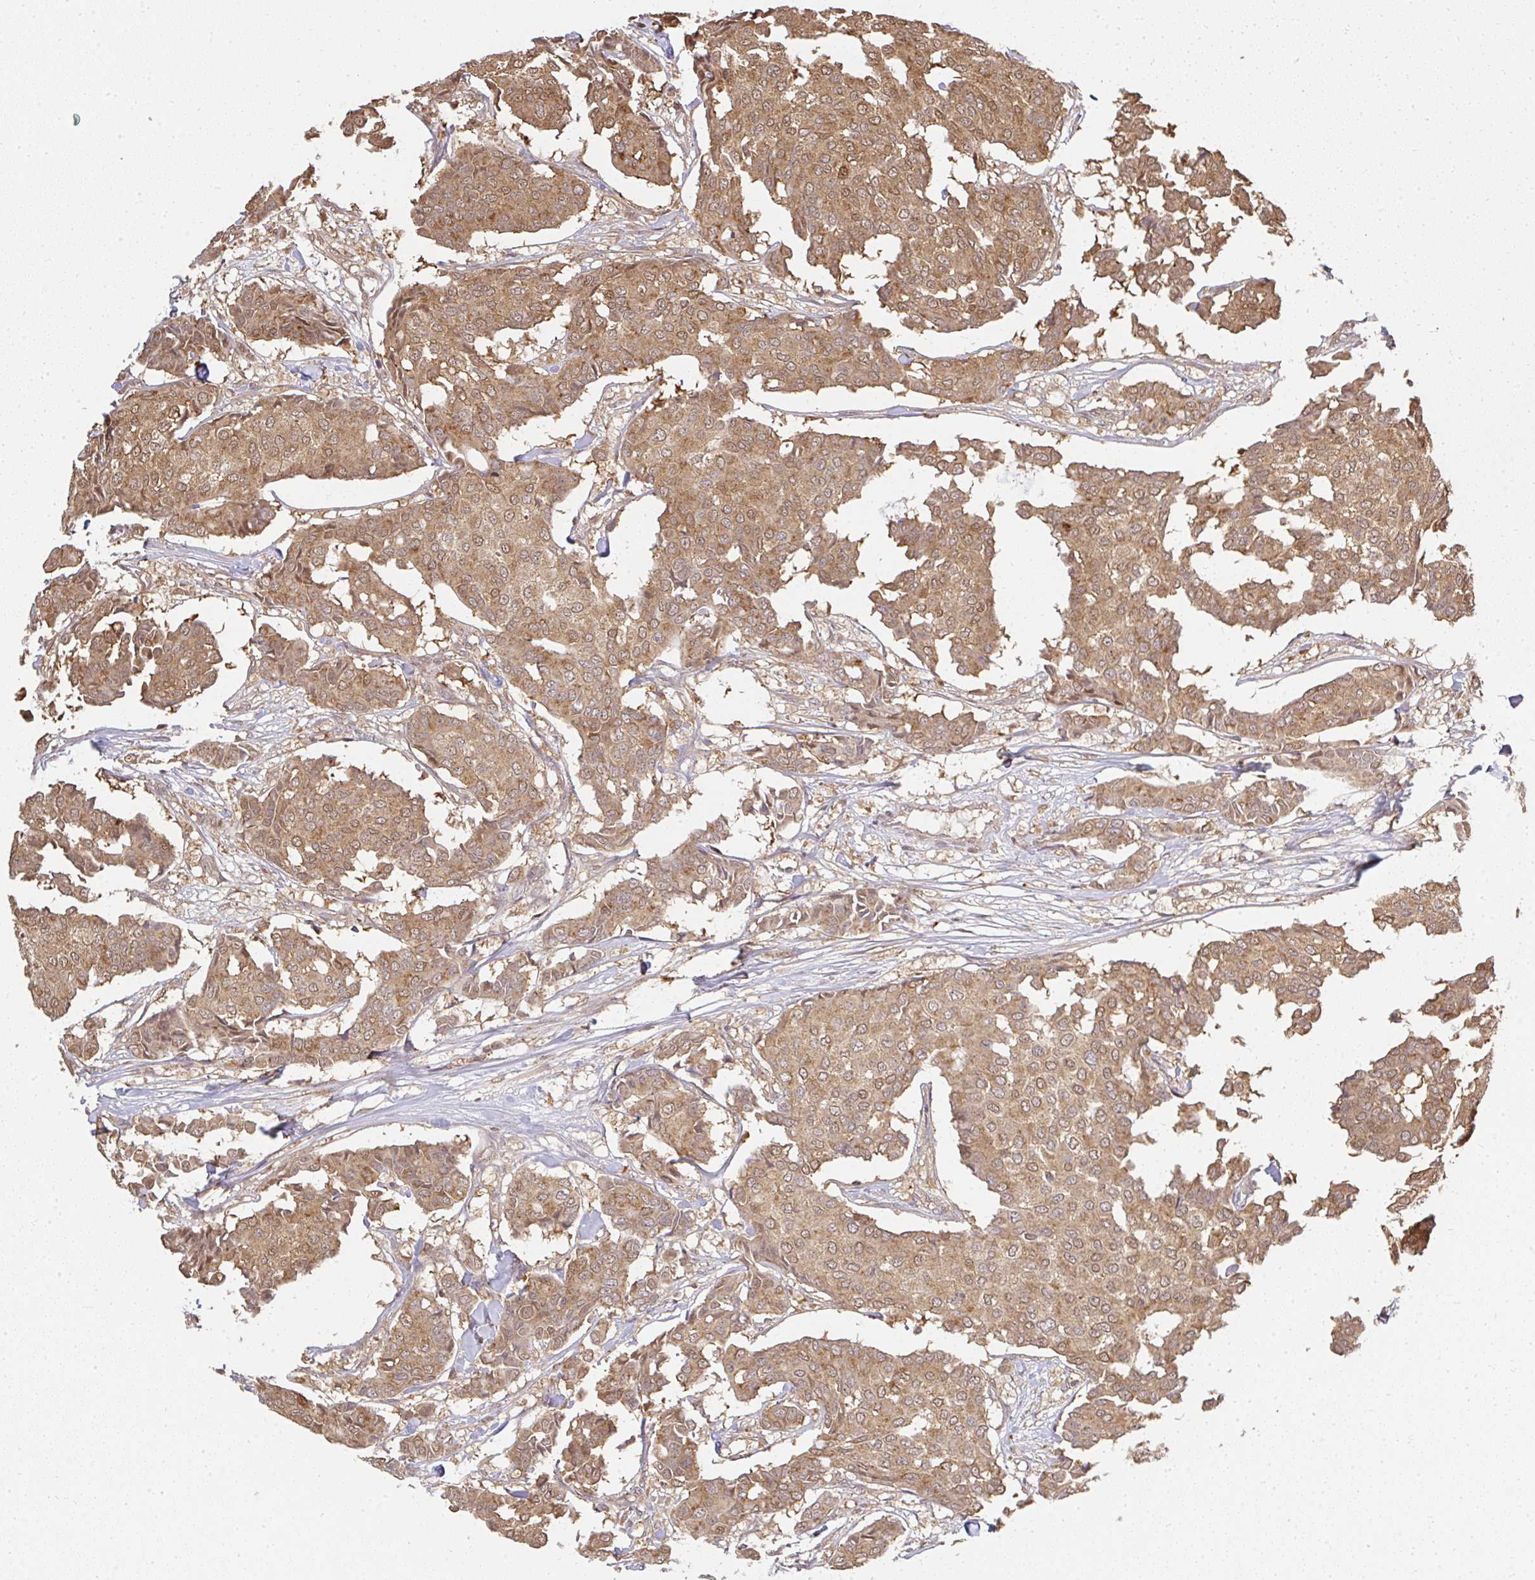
{"staining": {"intensity": "moderate", "quantity": ">75%", "location": "cytoplasmic/membranous,nuclear"}, "tissue": "breast cancer", "cell_type": "Tumor cells", "image_type": "cancer", "snomed": [{"axis": "morphology", "description": "Duct carcinoma"}, {"axis": "topography", "description": "Breast"}], "caption": "Immunohistochemistry of human intraductal carcinoma (breast) demonstrates medium levels of moderate cytoplasmic/membranous and nuclear expression in approximately >75% of tumor cells.", "gene": "LARS2", "patient": {"sex": "female", "age": 75}}